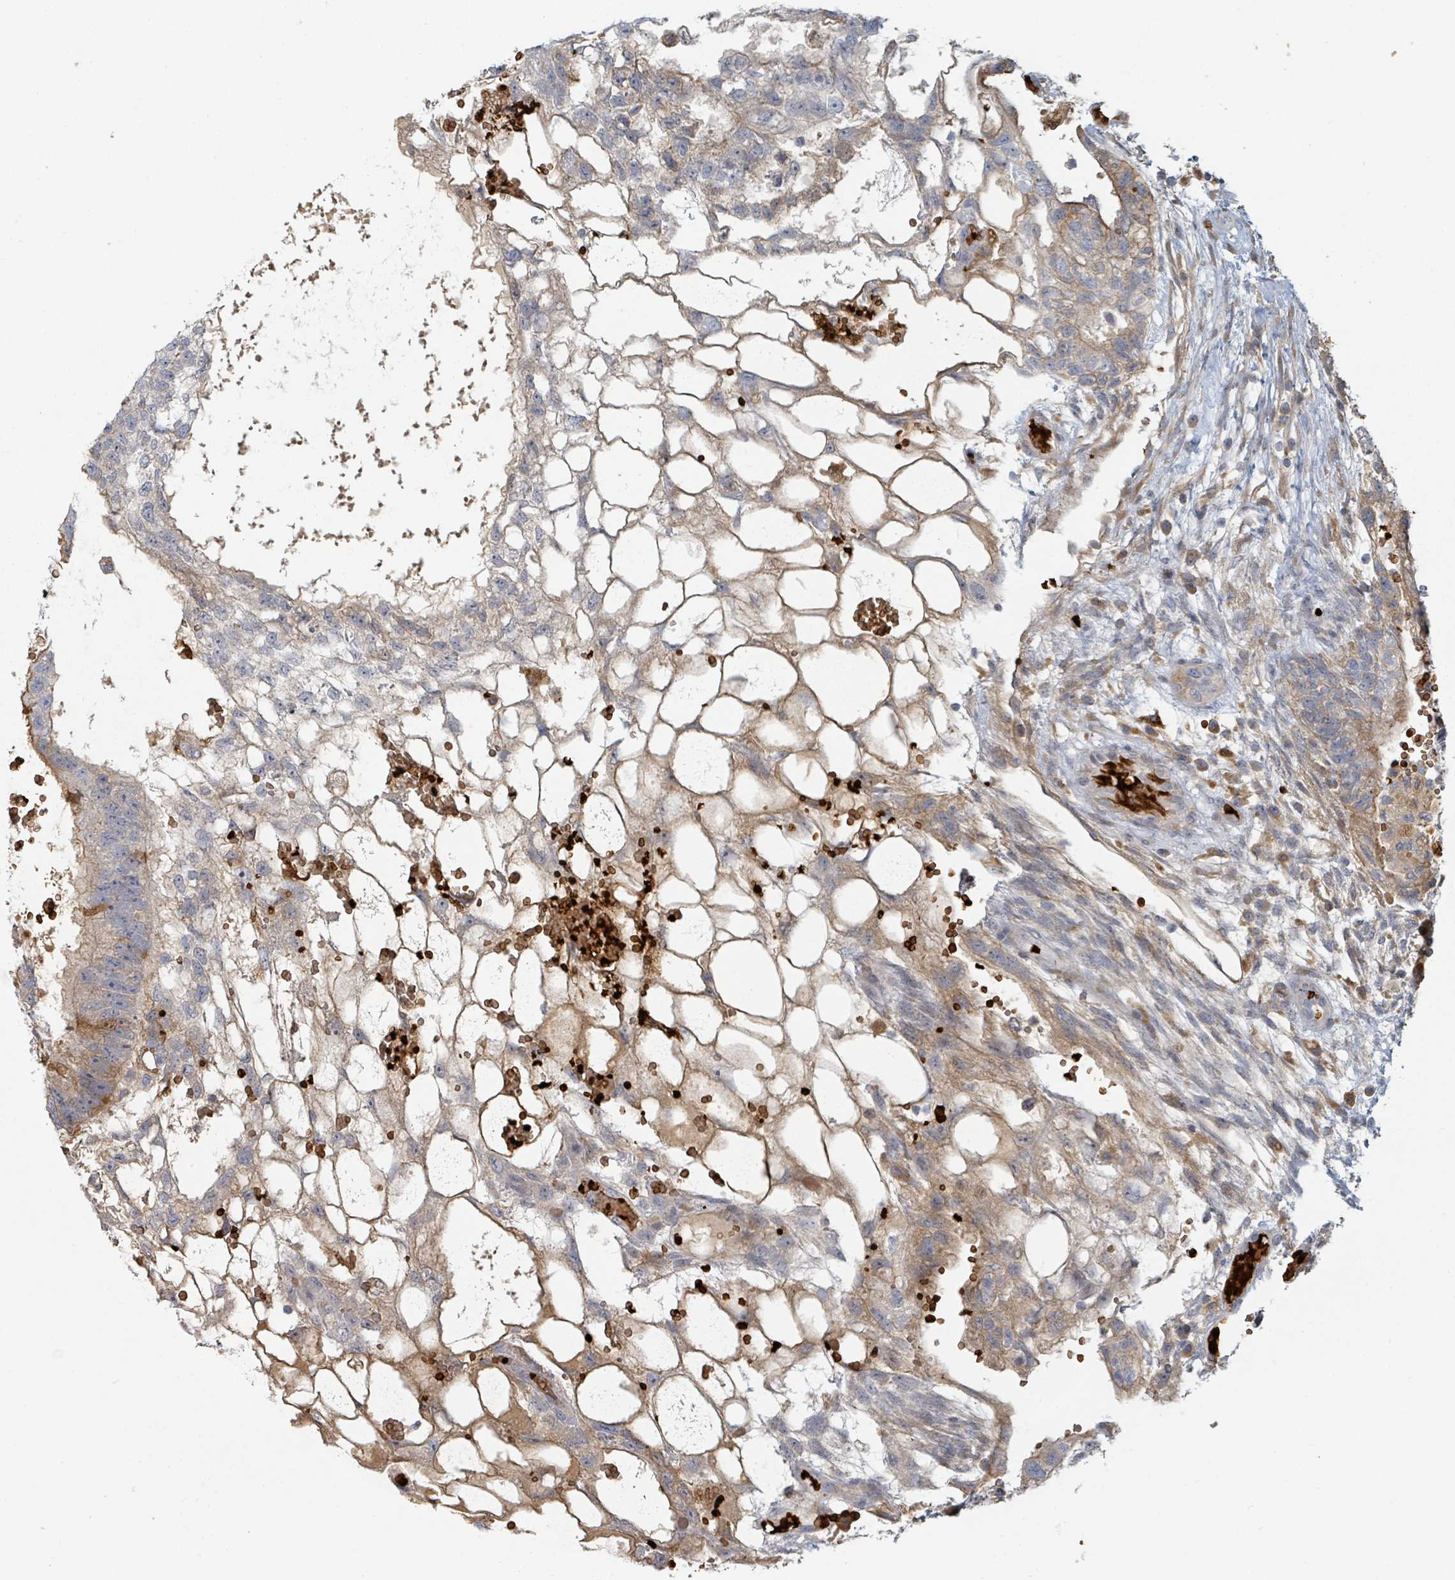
{"staining": {"intensity": "weak", "quantity": "25%-75%", "location": "cytoplasmic/membranous"}, "tissue": "testis cancer", "cell_type": "Tumor cells", "image_type": "cancer", "snomed": [{"axis": "morphology", "description": "Normal tissue, NOS"}, {"axis": "morphology", "description": "Carcinoma, Embryonal, NOS"}, {"axis": "topography", "description": "Testis"}], "caption": "Immunohistochemistry (IHC) (DAB (3,3'-diaminobenzidine)) staining of embryonal carcinoma (testis) reveals weak cytoplasmic/membranous protein staining in about 25%-75% of tumor cells.", "gene": "TRPC4AP", "patient": {"sex": "male", "age": 32}}